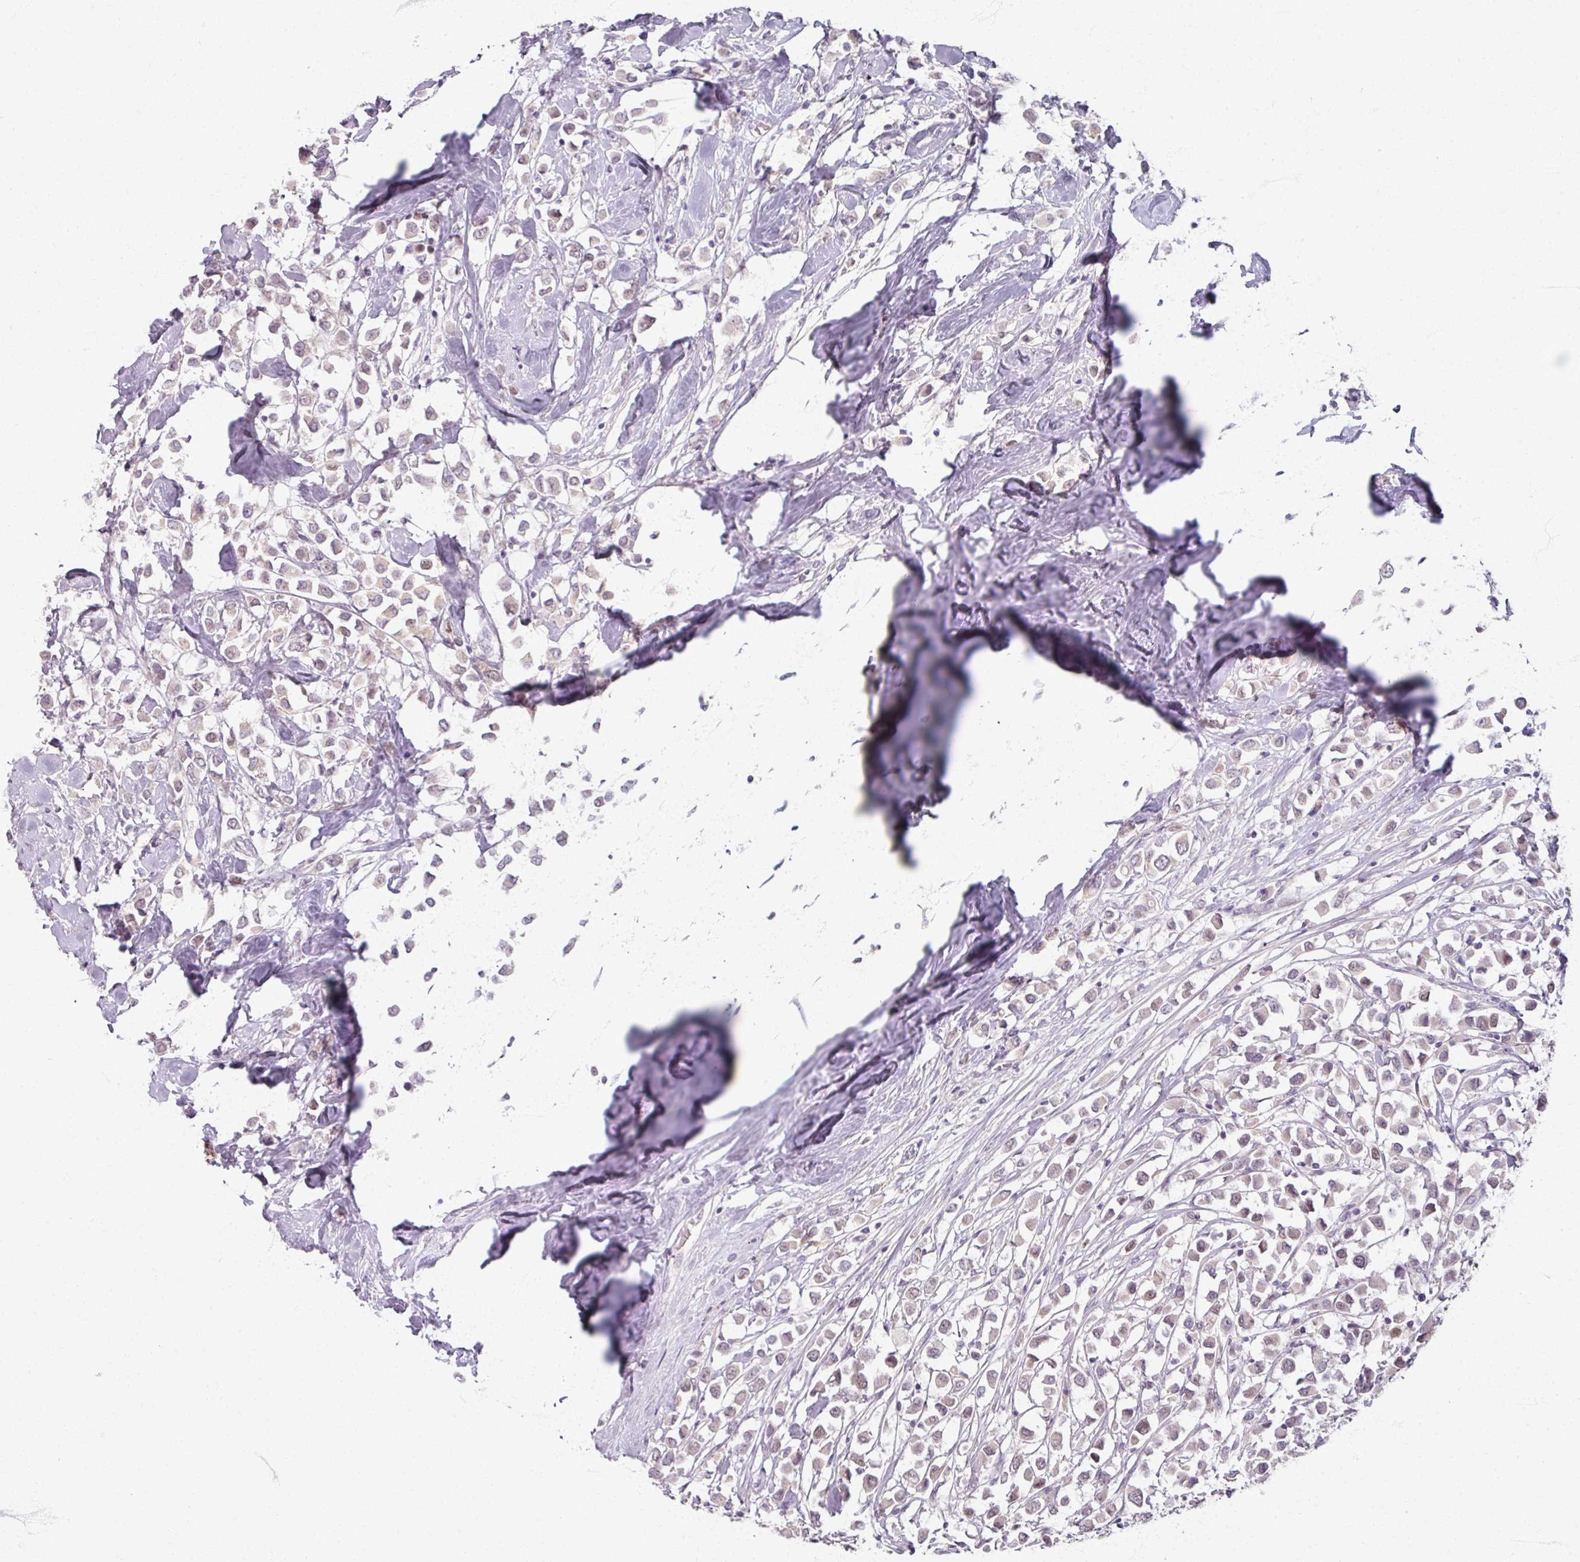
{"staining": {"intensity": "negative", "quantity": "none", "location": "none"}, "tissue": "breast cancer", "cell_type": "Tumor cells", "image_type": "cancer", "snomed": [{"axis": "morphology", "description": "Duct carcinoma"}, {"axis": "topography", "description": "Breast"}], "caption": "Tumor cells are negative for brown protein staining in breast cancer. Nuclei are stained in blue.", "gene": "SOX11", "patient": {"sex": "female", "age": 61}}